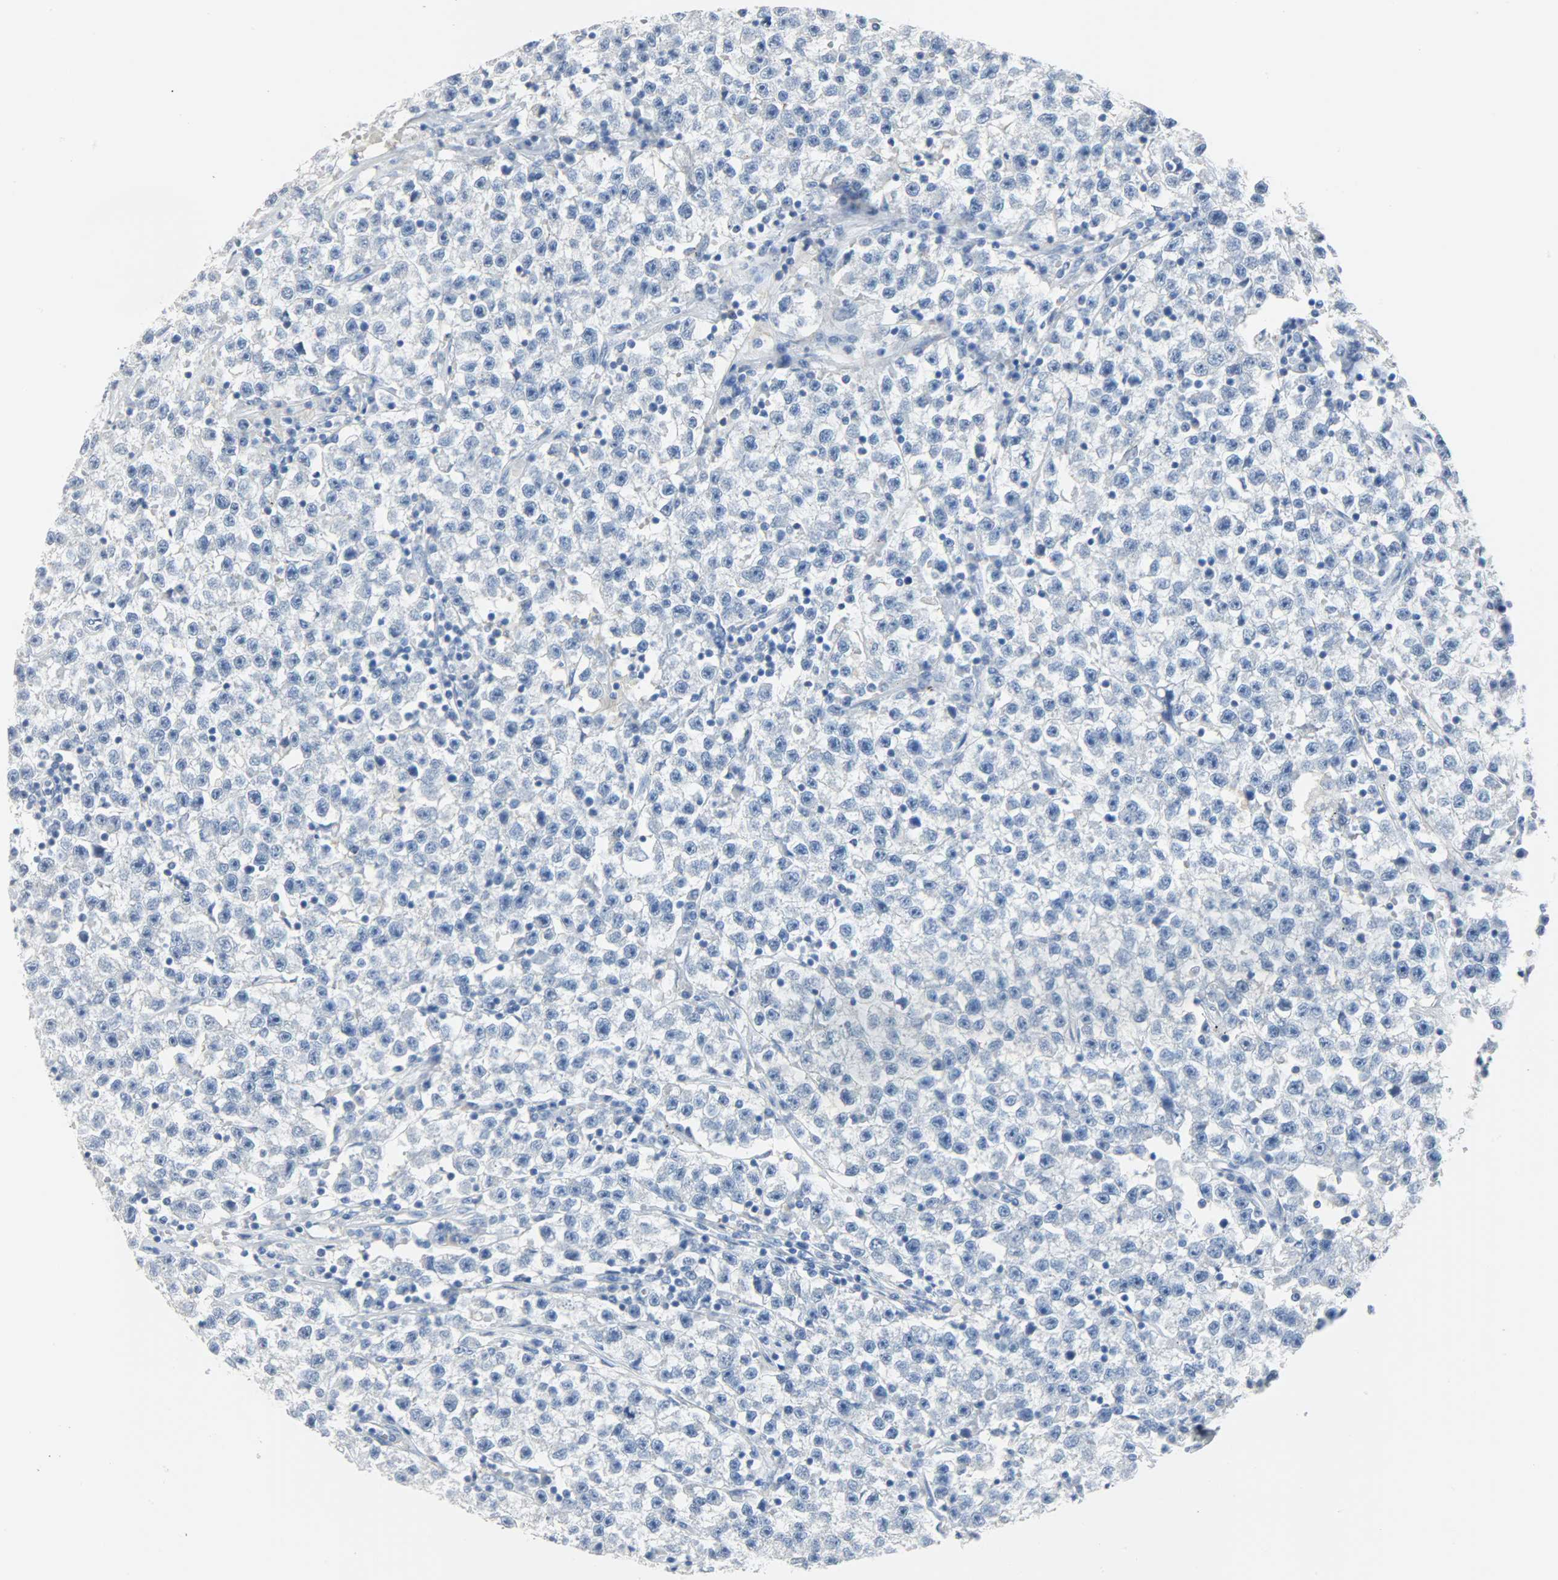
{"staining": {"intensity": "negative", "quantity": "none", "location": "none"}, "tissue": "testis cancer", "cell_type": "Tumor cells", "image_type": "cancer", "snomed": [{"axis": "morphology", "description": "Seminoma, NOS"}, {"axis": "topography", "description": "Testis"}], "caption": "Immunohistochemical staining of human testis seminoma reveals no significant expression in tumor cells. (Stains: DAB (3,3'-diaminobenzidine) immunohistochemistry with hematoxylin counter stain, Microscopy: brightfield microscopy at high magnification).", "gene": "CA3", "patient": {"sex": "male", "age": 22}}